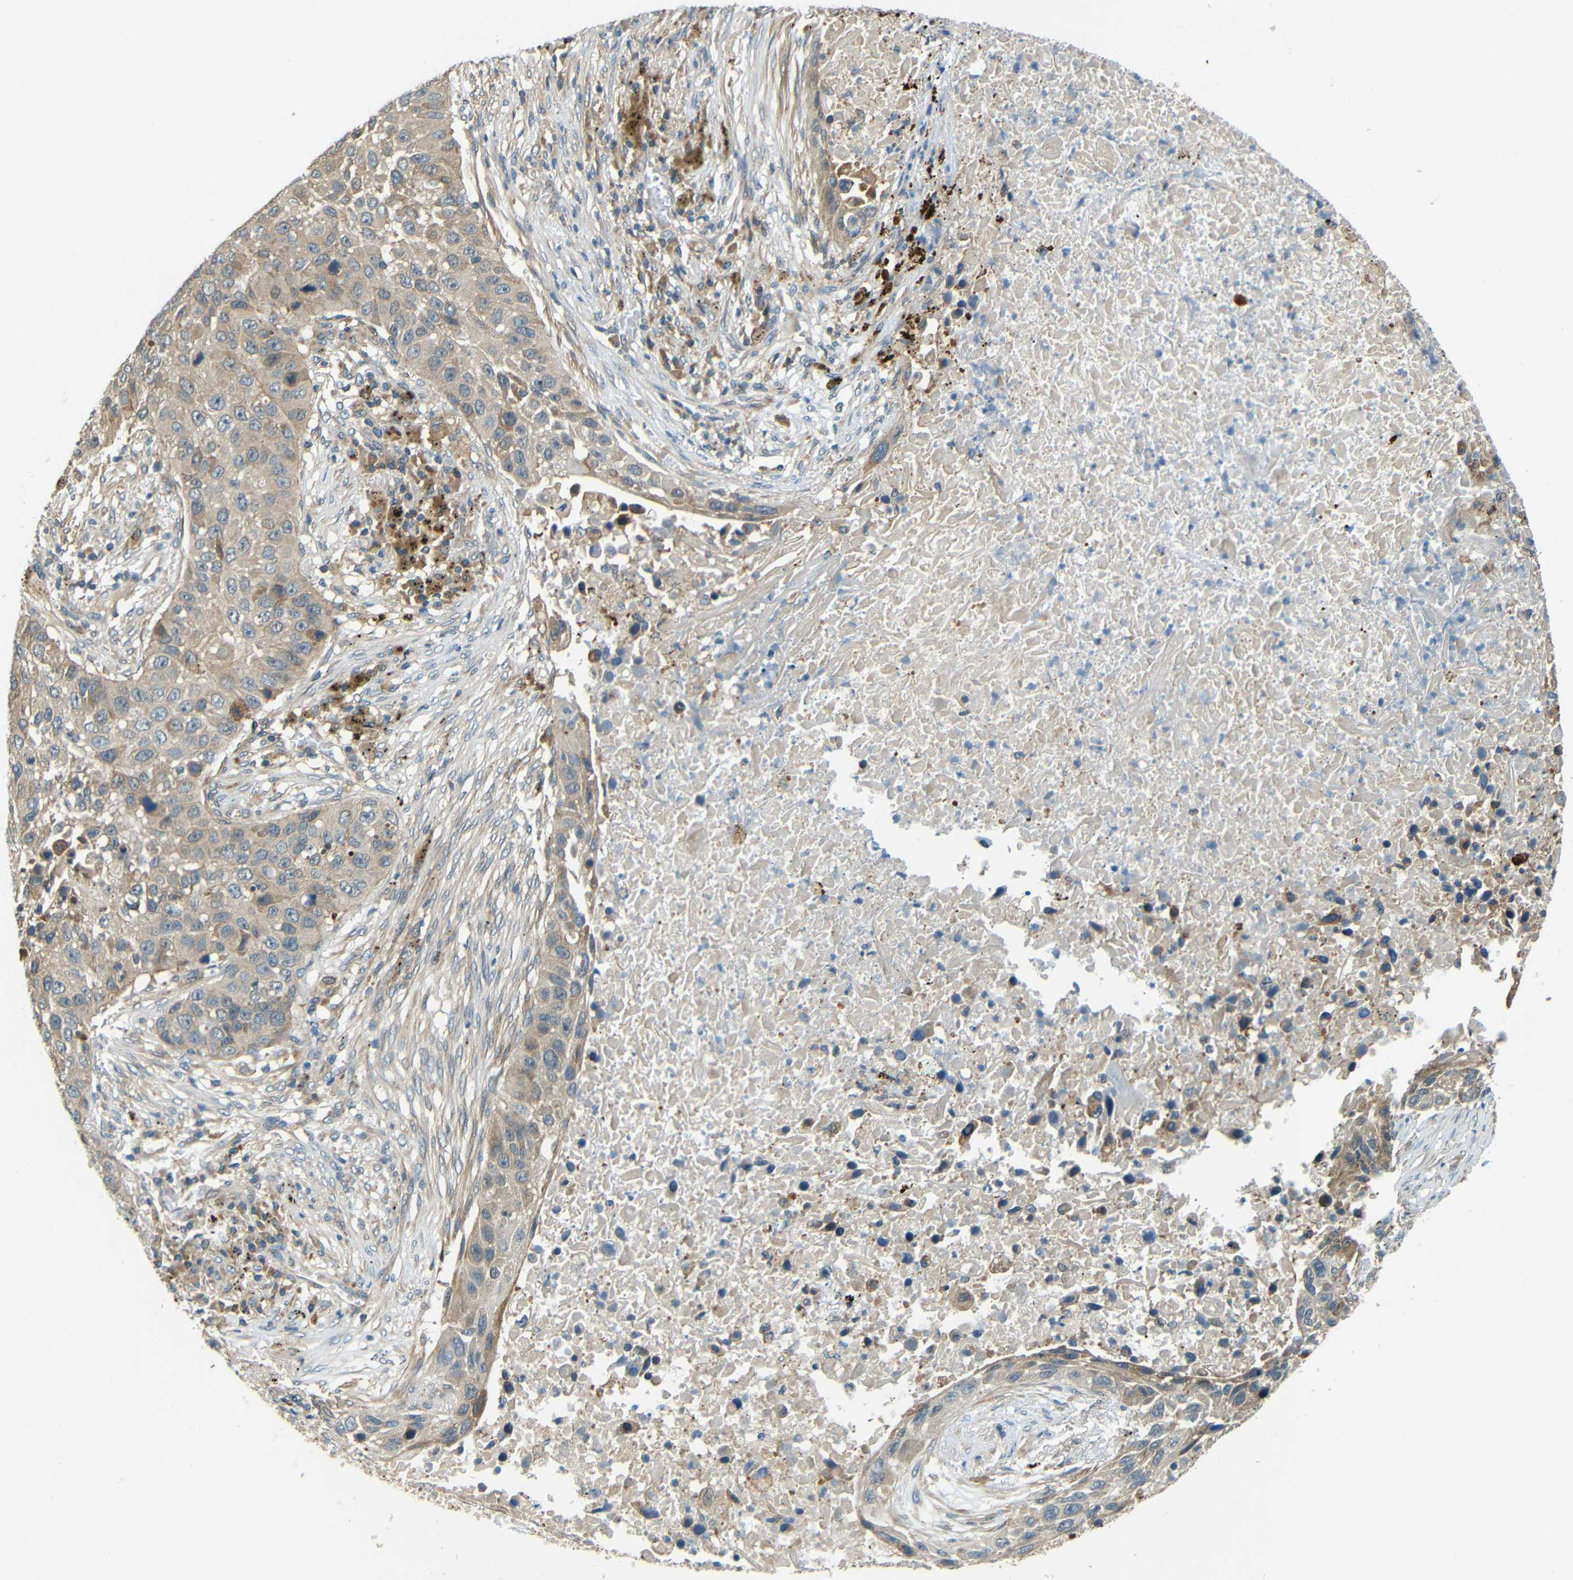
{"staining": {"intensity": "weak", "quantity": ">75%", "location": "cytoplasmic/membranous"}, "tissue": "lung cancer", "cell_type": "Tumor cells", "image_type": "cancer", "snomed": [{"axis": "morphology", "description": "Squamous cell carcinoma, NOS"}, {"axis": "topography", "description": "Lung"}], "caption": "Immunohistochemistry (IHC) image of human squamous cell carcinoma (lung) stained for a protein (brown), which exhibits low levels of weak cytoplasmic/membranous expression in approximately >75% of tumor cells.", "gene": "FNDC3A", "patient": {"sex": "male", "age": 57}}